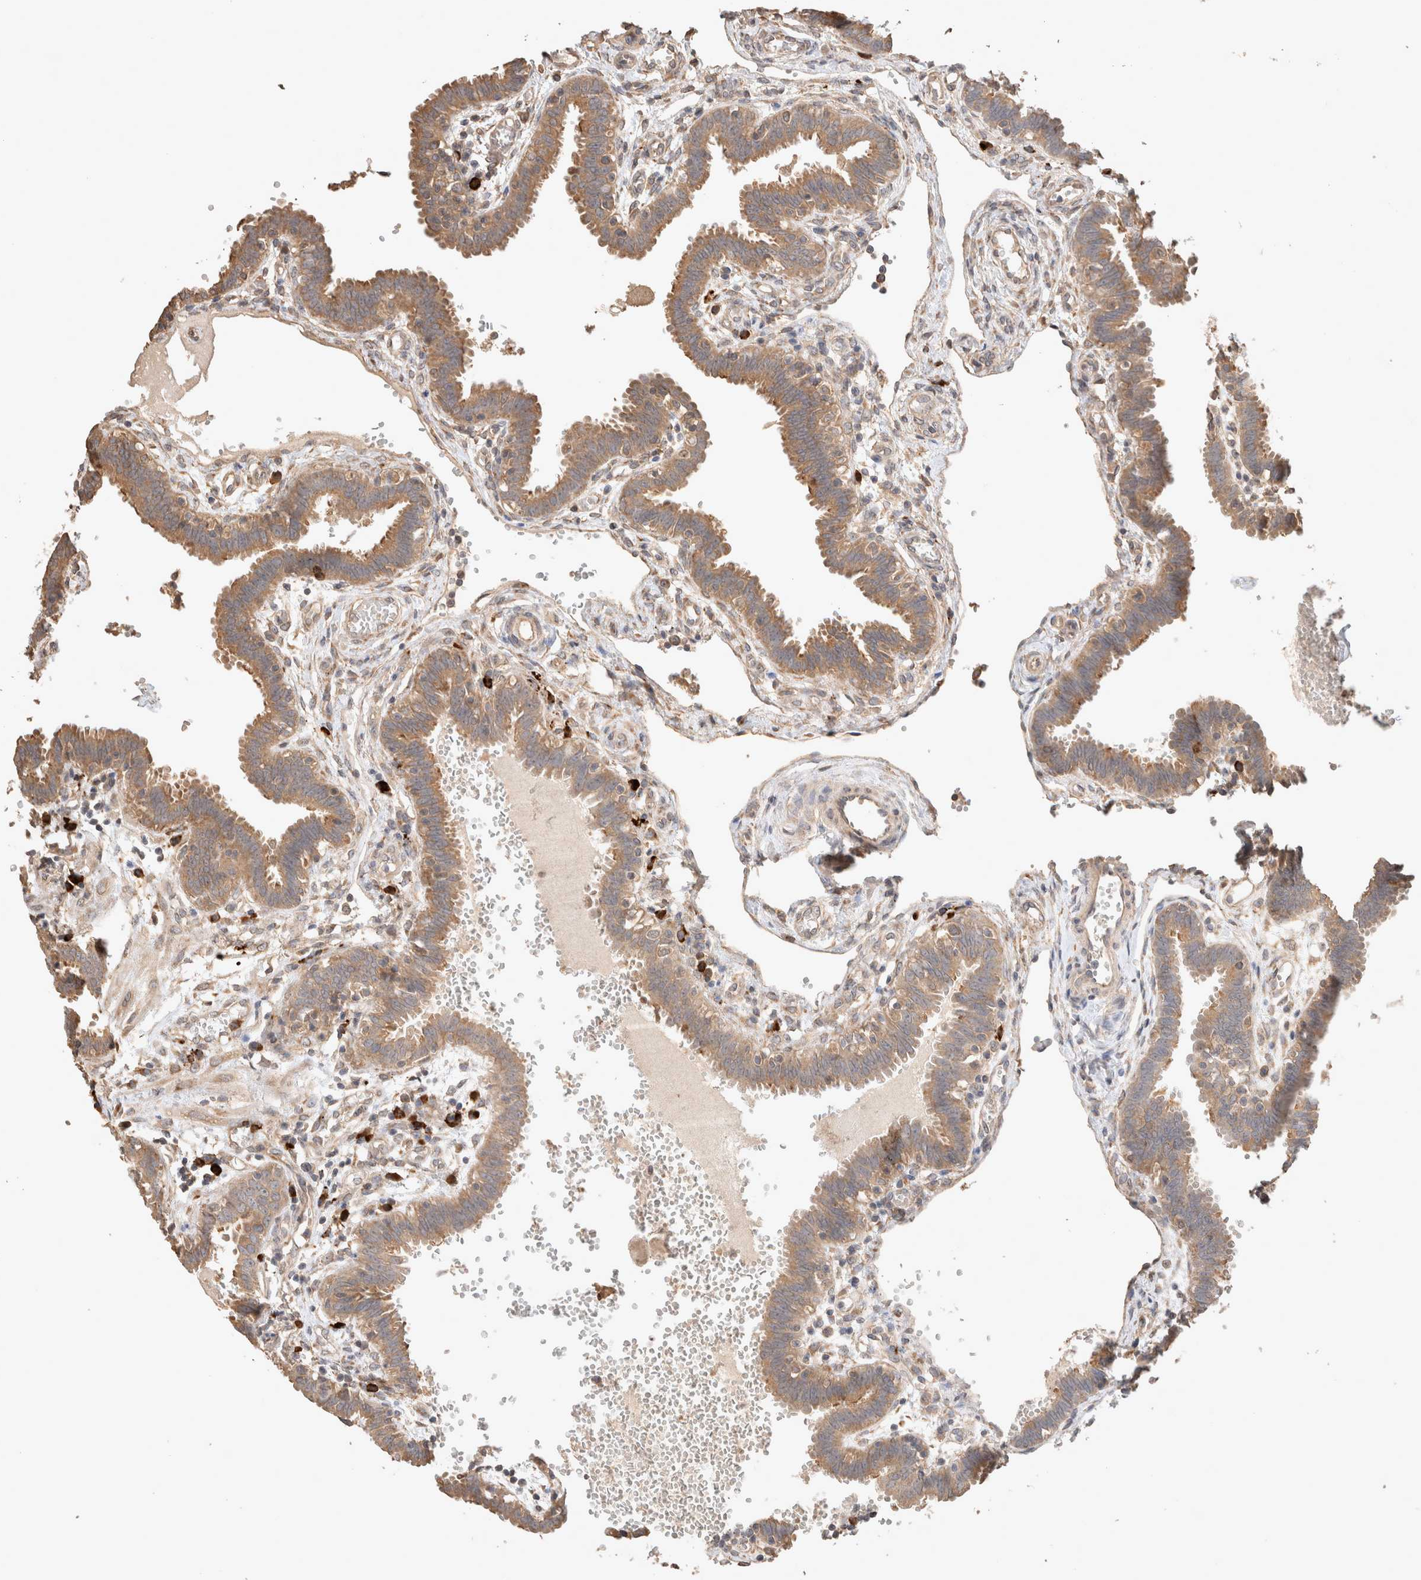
{"staining": {"intensity": "strong", "quantity": ">75%", "location": "cytoplasmic/membranous"}, "tissue": "fallopian tube", "cell_type": "Glandular cells", "image_type": "normal", "snomed": [{"axis": "morphology", "description": "Normal tissue, NOS"}, {"axis": "topography", "description": "Fallopian tube"}, {"axis": "topography", "description": "Placenta"}], "caption": "Glandular cells display strong cytoplasmic/membranous expression in about >75% of cells in normal fallopian tube. Immunohistochemistry stains the protein in brown and the nuclei are stained blue.", "gene": "HROB", "patient": {"sex": "female", "age": 32}}